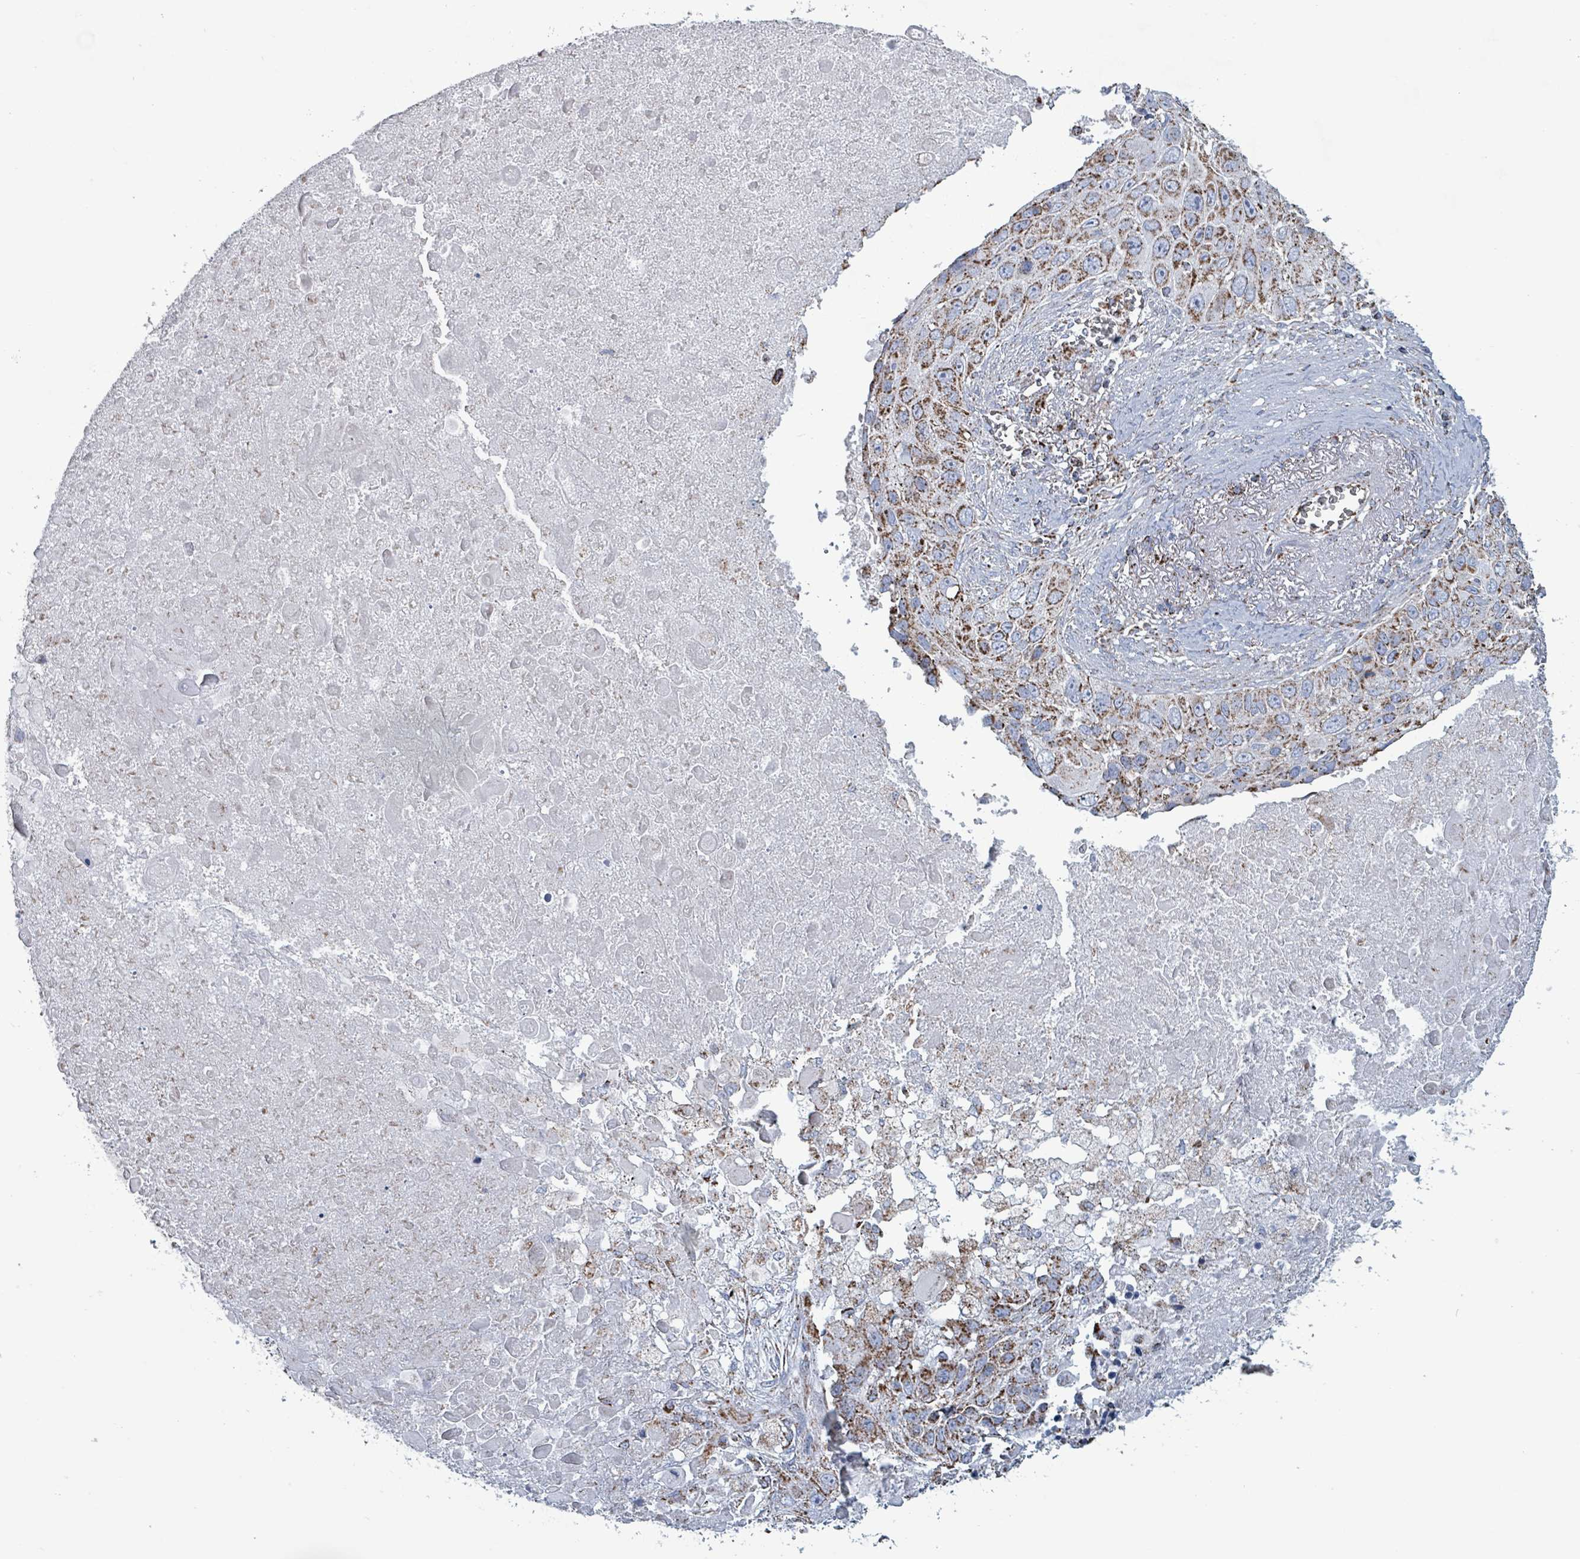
{"staining": {"intensity": "moderate", "quantity": ">75%", "location": "cytoplasmic/membranous"}, "tissue": "lung cancer", "cell_type": "Tumor cells", "image_type": "cancer", "snomed": [{"axis": "morphology", "description": "Squamous cell carcinoma, NOS"}, {"axis": "topography", "description": "Lung"}], "caption": "An immunohistochemistry (IHC) histopathology image of neoplastic tissue is shown. Protein staining in brown labels moderate cytoplasmic/membranous positivity in squamous cell carcinoma (lung) within tumor cells. The protein of interest is shown in brown color, while the nuclei are stained blue.", "gene": "IDH3B", "patient": {"sex": "male", "age": 66}}